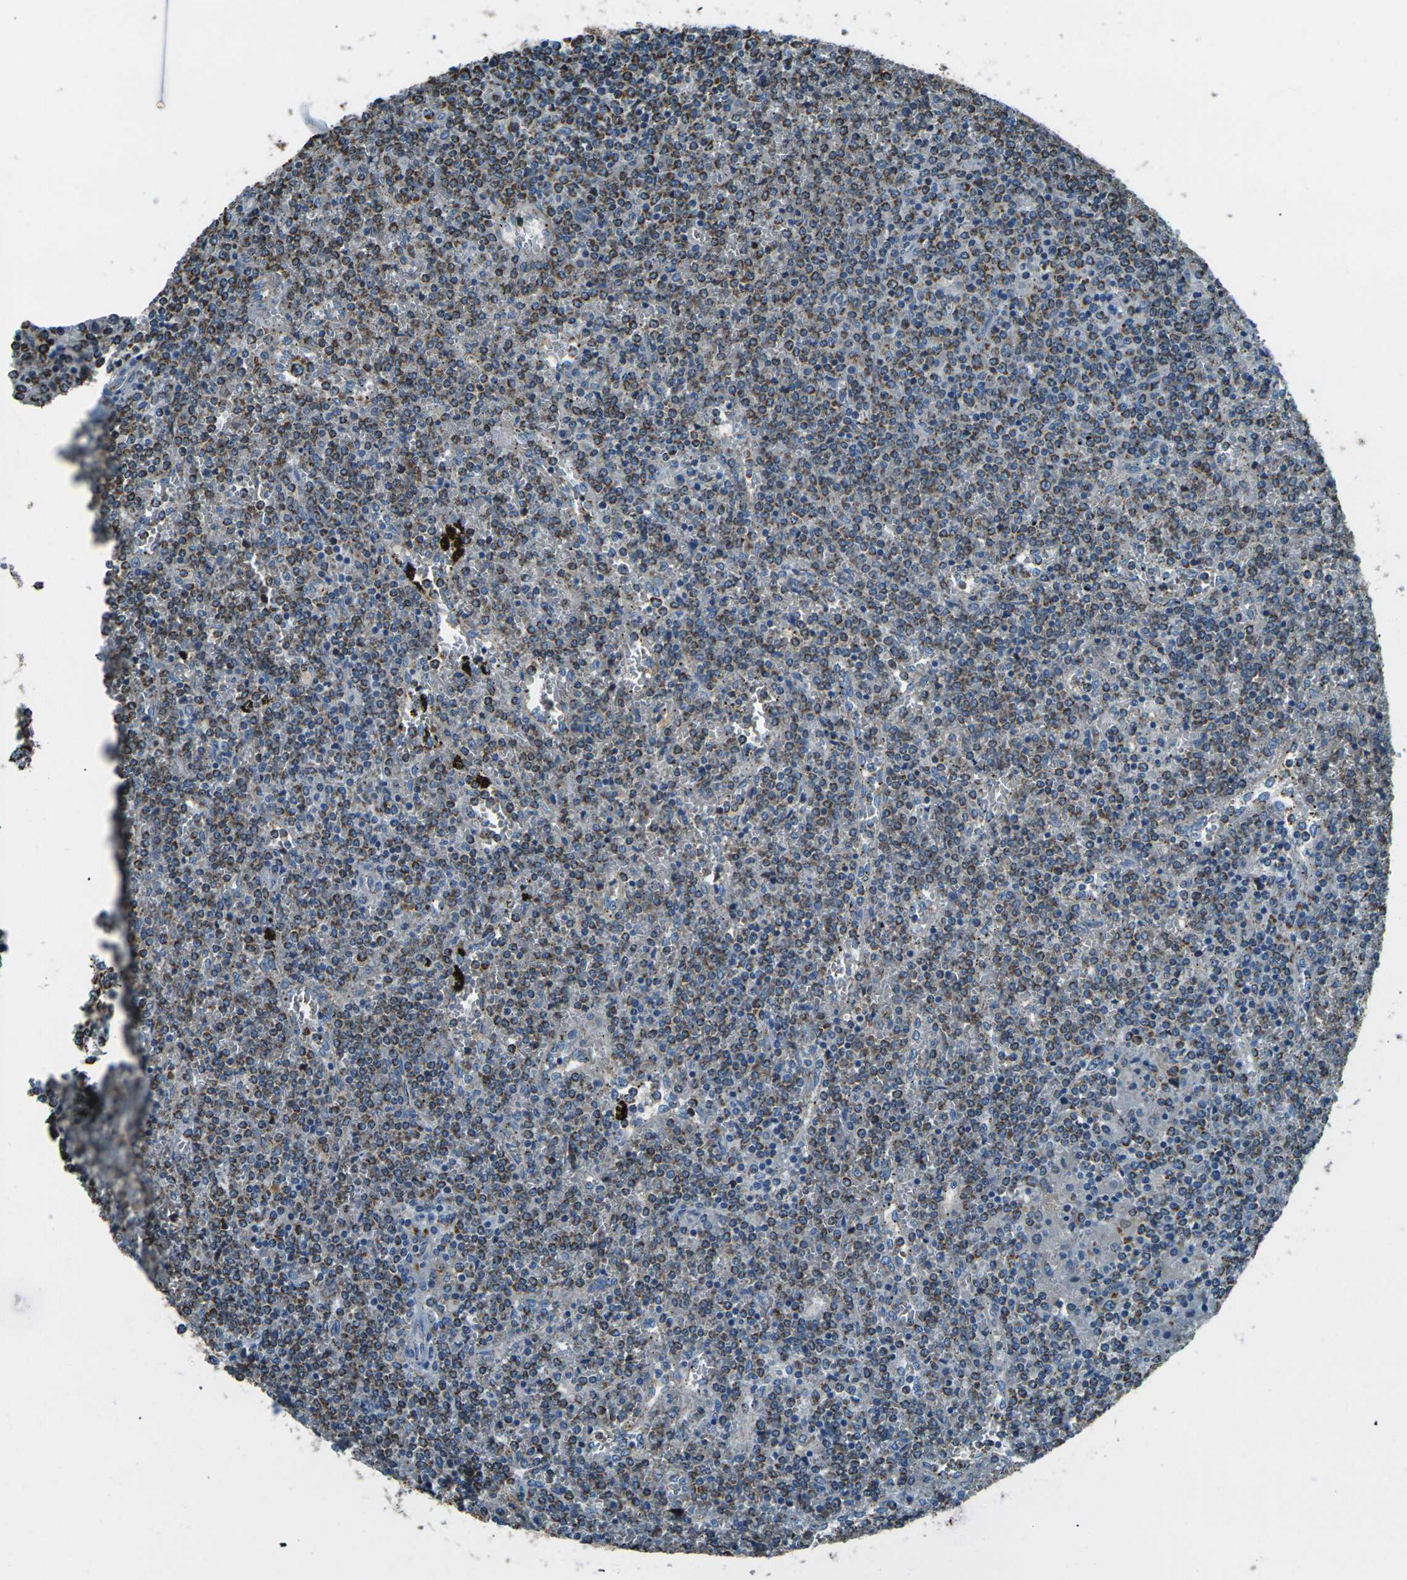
{"staining": {"intensity": "moderate", "quantity": ">75%", "location": "cytoplasmic/membranous"}, "tissue": "lymphoma", "cell_type": "Tumor cells", "image_type": "cancer", "snomed": [{"axis": "morphology", "description": "Malignant lymphoma, non-Hodgkin's type, Low grade"}, {"axis": "topography", "description": "Spleen"}], "caption": "Lymphoma stained with immunohistochemistry (IHC) reveals moderate cytoplasmic/membranous expression in approximately >75% of tumor cells.", "gene": "IRF3", "patient": {"sex": "female", "age": 19}}